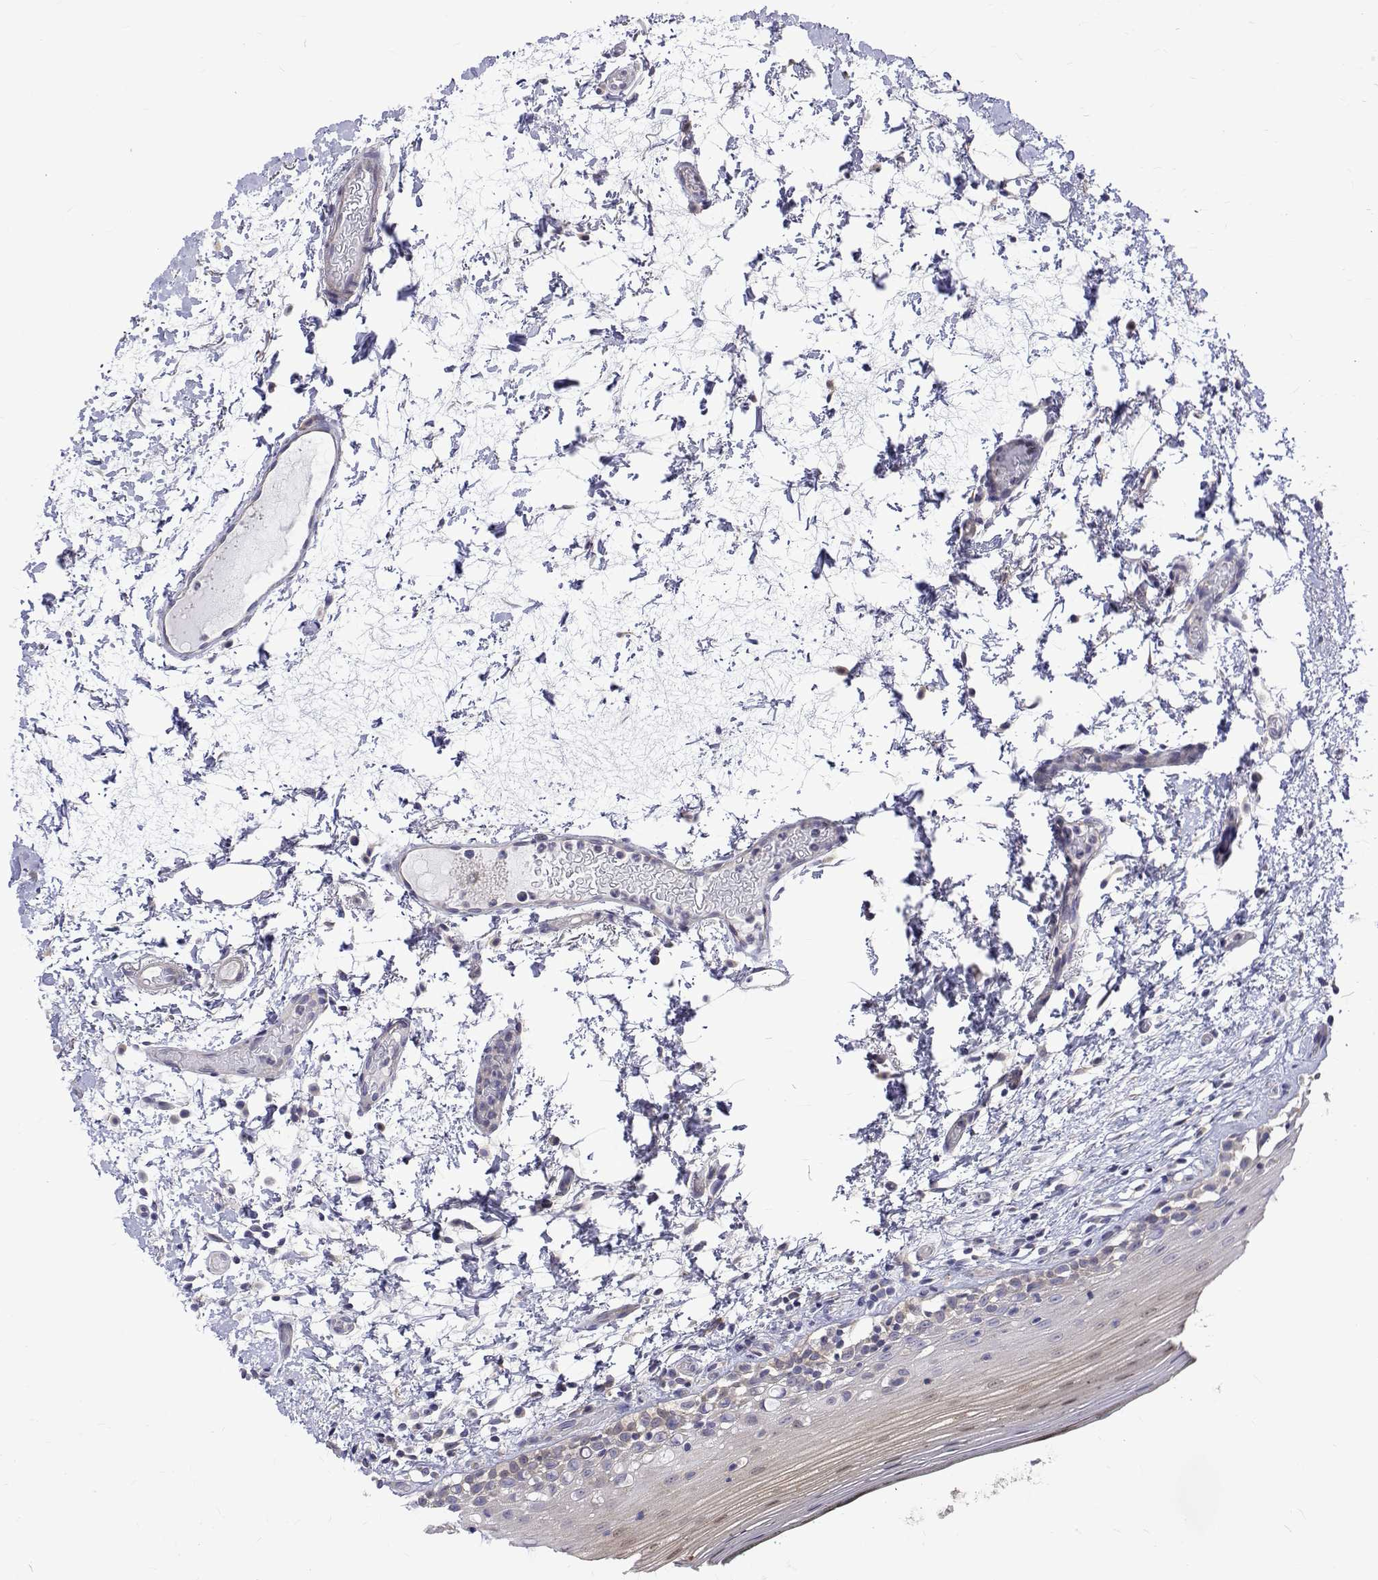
{"staining": {"intensity": "negative", "quantity": "none", "location": "none"}, "tissue": "oral mucosa", "cell_type": "Squamous epithelial cells", "image_type": "normal", "snomed": [{"axis": "morphology", "description": "Normal tissue, NOS"}, {"axis": "topography", "description": "Oral tissue"}], "caption": "A high-resolution photomicrograph shows immunohistochemistry staining of unremarkable oral mucosa, which shows no significant staining in squamous epithelial cells.", "gene": "PADI1", "patient": {"sex": "female", "age": 83}}